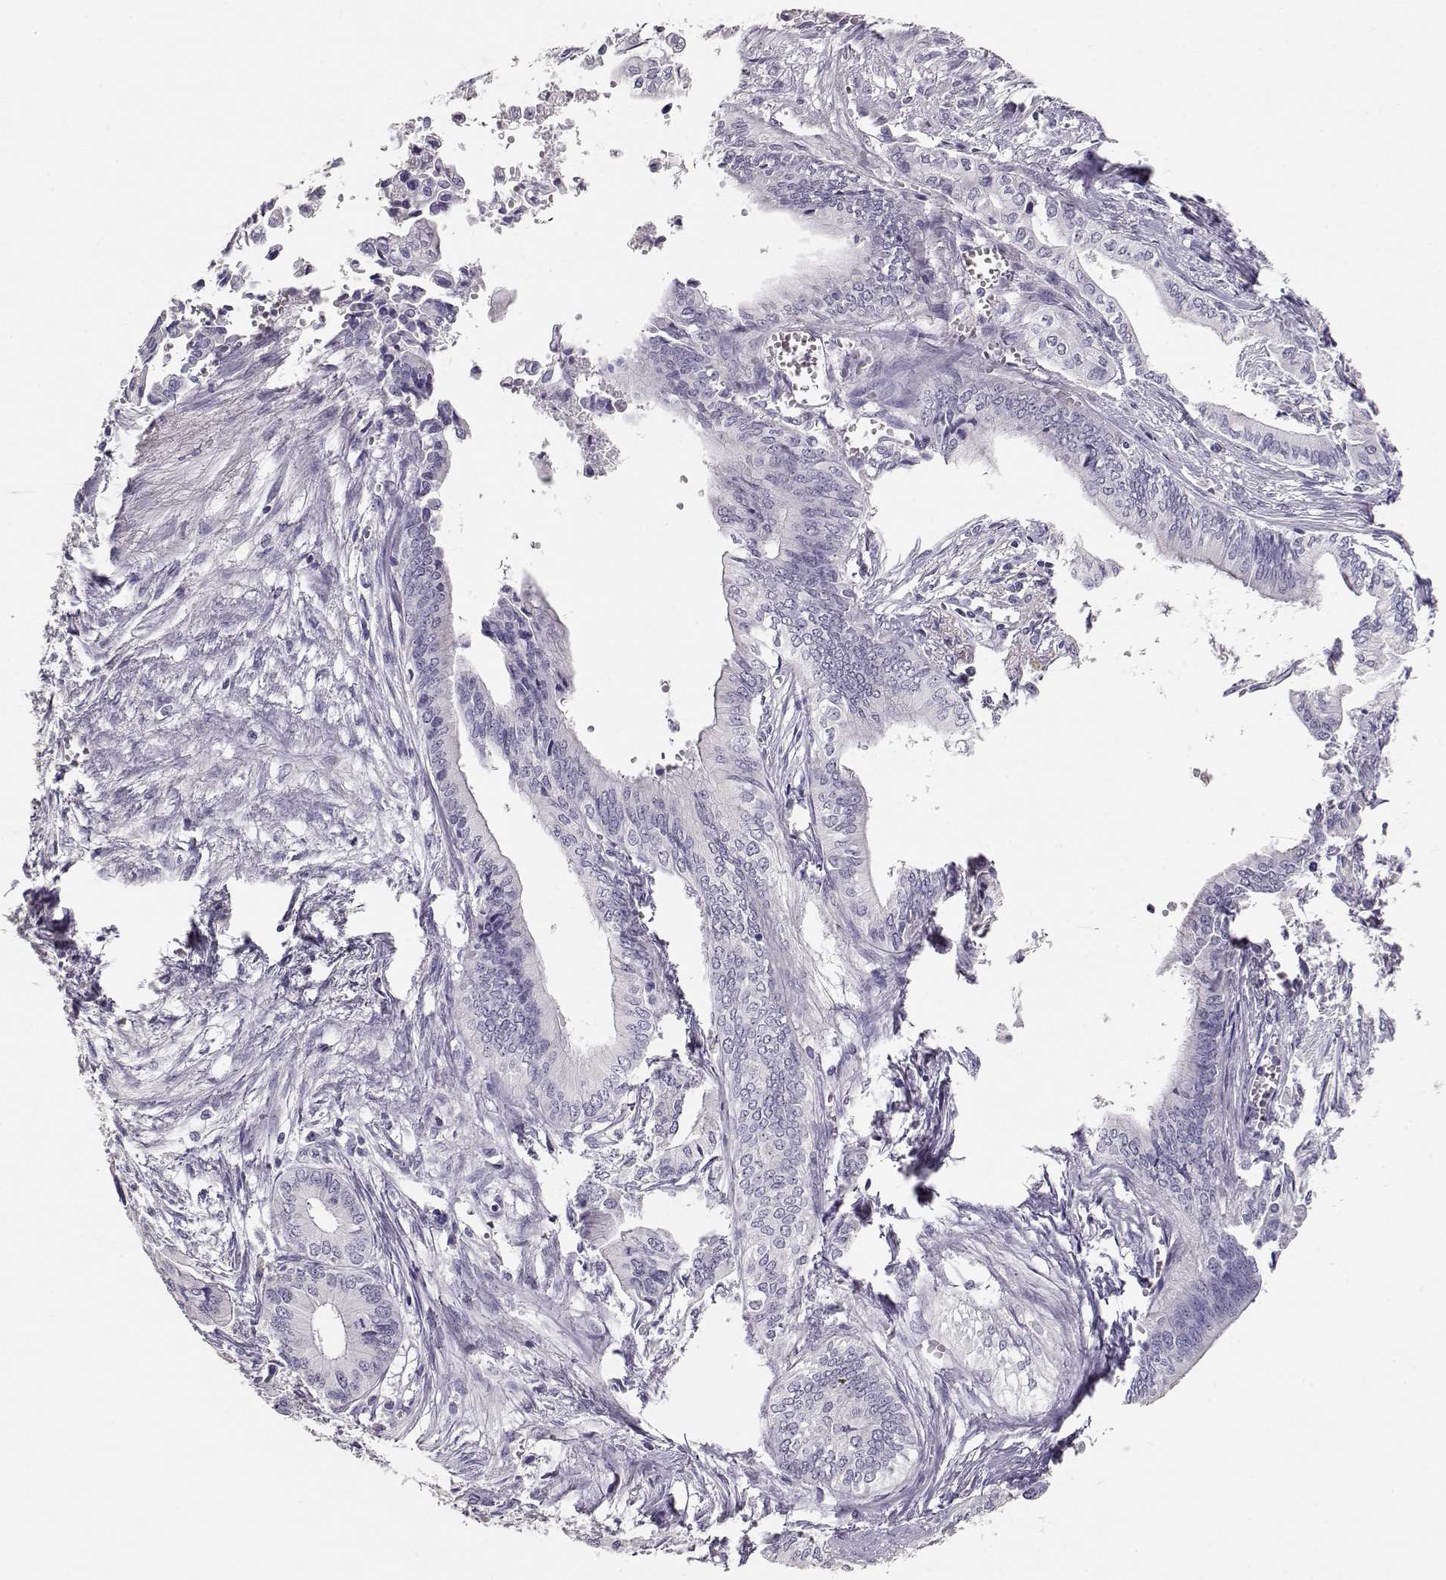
{"staining": {"intensity": "negative", "quantity": "none", "location": "none"}, "tissue": "pancreatic cancer", "cell_type": "Tumor cells", "image_type": "cancer", "snomed": [{"axis": "morphology", "description": "Adenocarcinoma, NOS"}, {"axis": "topography", "description": "Pancreas"}], "caption": "There is no significant positivity in tumor cells of pancreatic cancer.", "gene": "MAGEC1", "patient": {"sex": "female", "age": 61}}